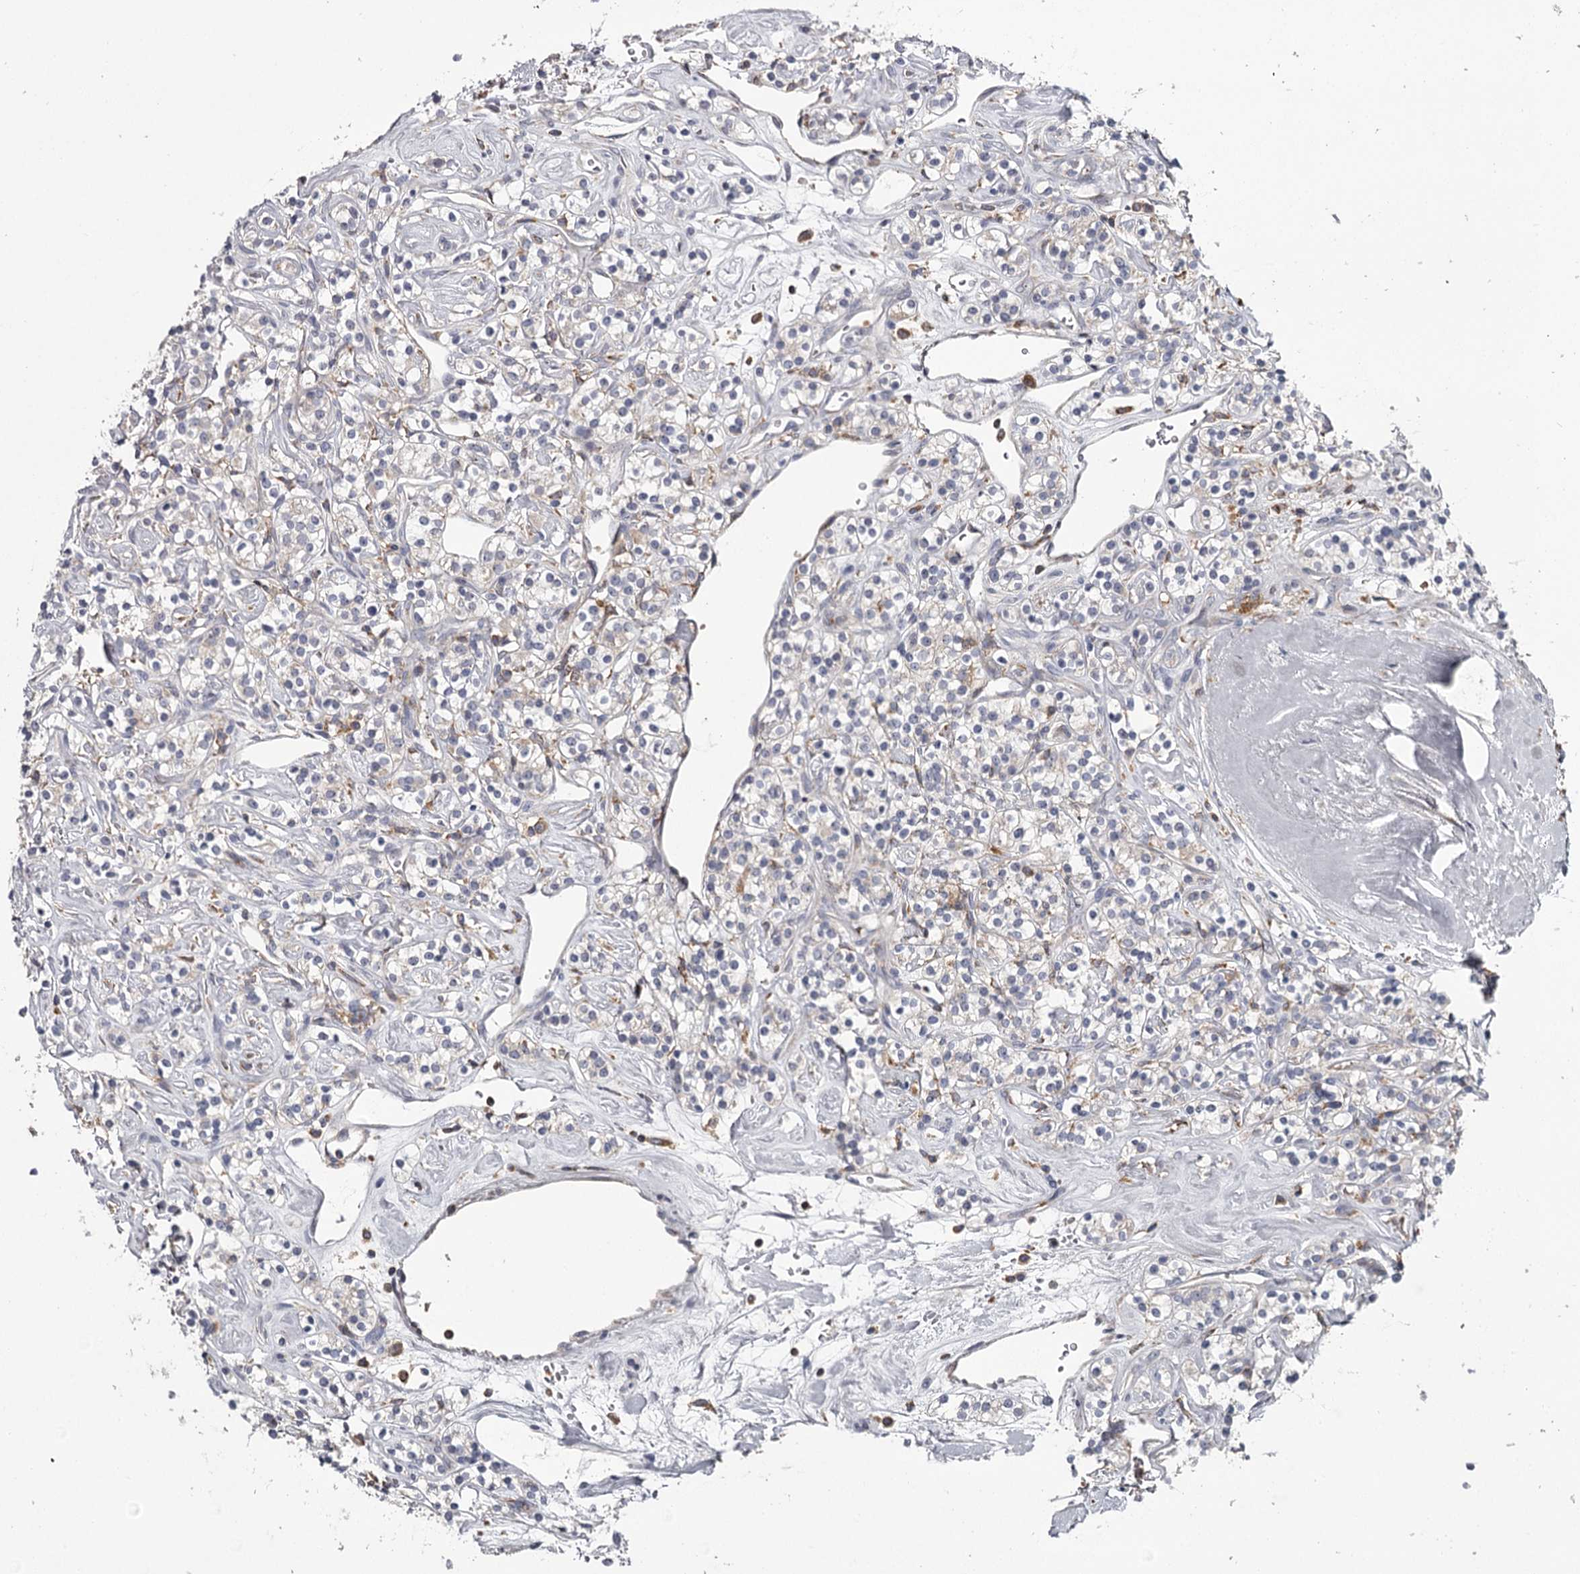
{"staining": {"intensity": "negative", "quantity": "none", "location": "none"}, "tissue": "renal cancer", "cell_type": "Tumor cells", "image_type": "cancer", "snomed": [{"axis": "morphology", "description": "Adenocarcinoma, NOS"}, {"axis": "topography", "description": "Kidney"}], "caption": "Immunohistochemical staining of human renal cancer reveals no significant expression in tumor cells.", "gene": "RASSF6", "patient": {"sex": "male", "age": 77}}